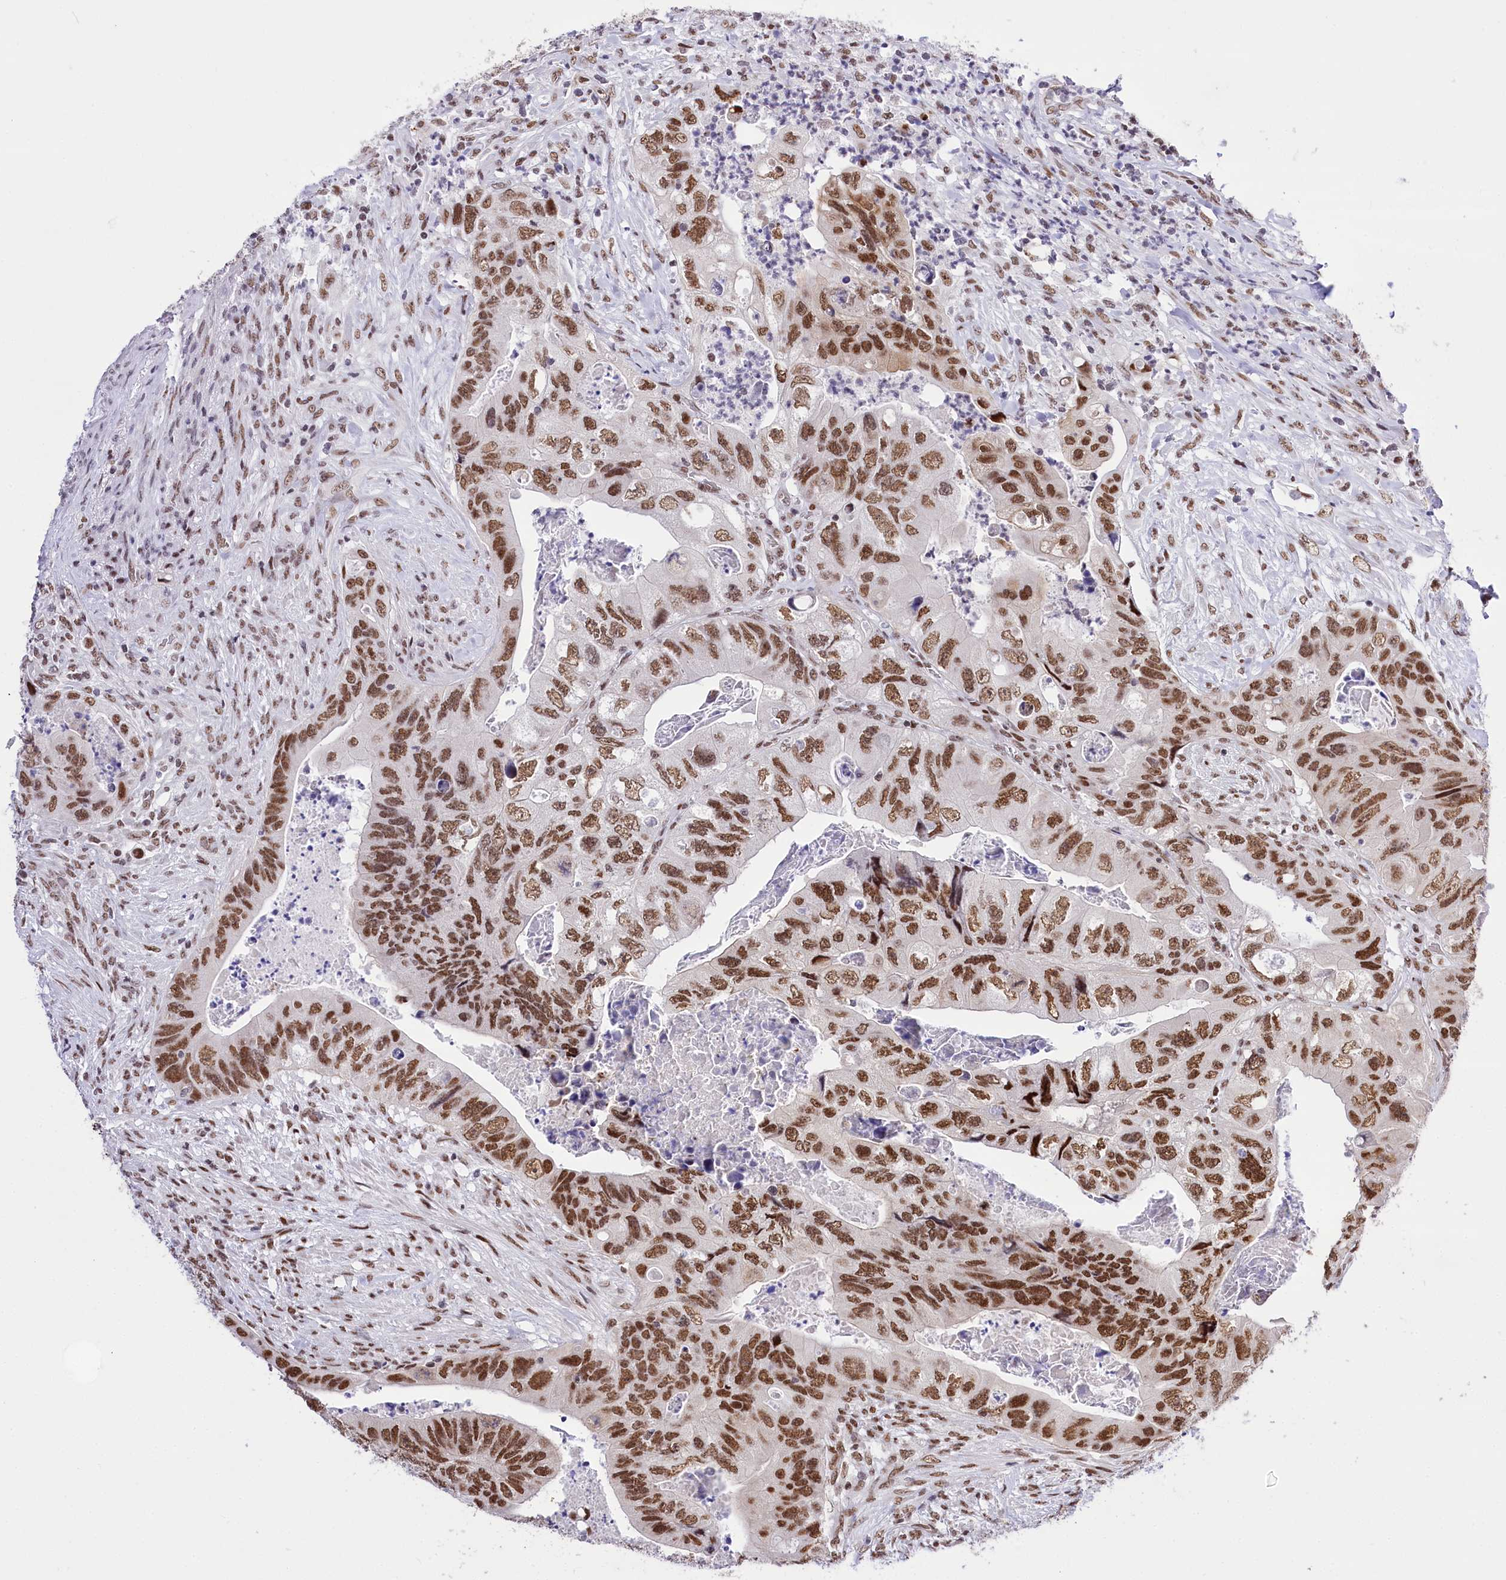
{"staining": {"intensity": "moderate", "quantity": ">75%", "location": "nuclear"}, "tissue": "colorectal cancer", "cell_type": "Tumor cells", "image_type": "cancer", "snomed": [{"axis": "morphology", "description": "Adenocarcinoma, NOS"}, {"axis": "topography", "description": "Rectum"}], "caption": "IHC image of neoplastic tissue: human colorectal adenocarcinoma stained using immunohistochemistry (IHC) reveals medium levels of moderate protein expression localized specifically in the nuclear of tumor cells, appearing as a nuclear brown color.", "gene": "POU4F3", "patient": {"sex": "male", "age": 63}}